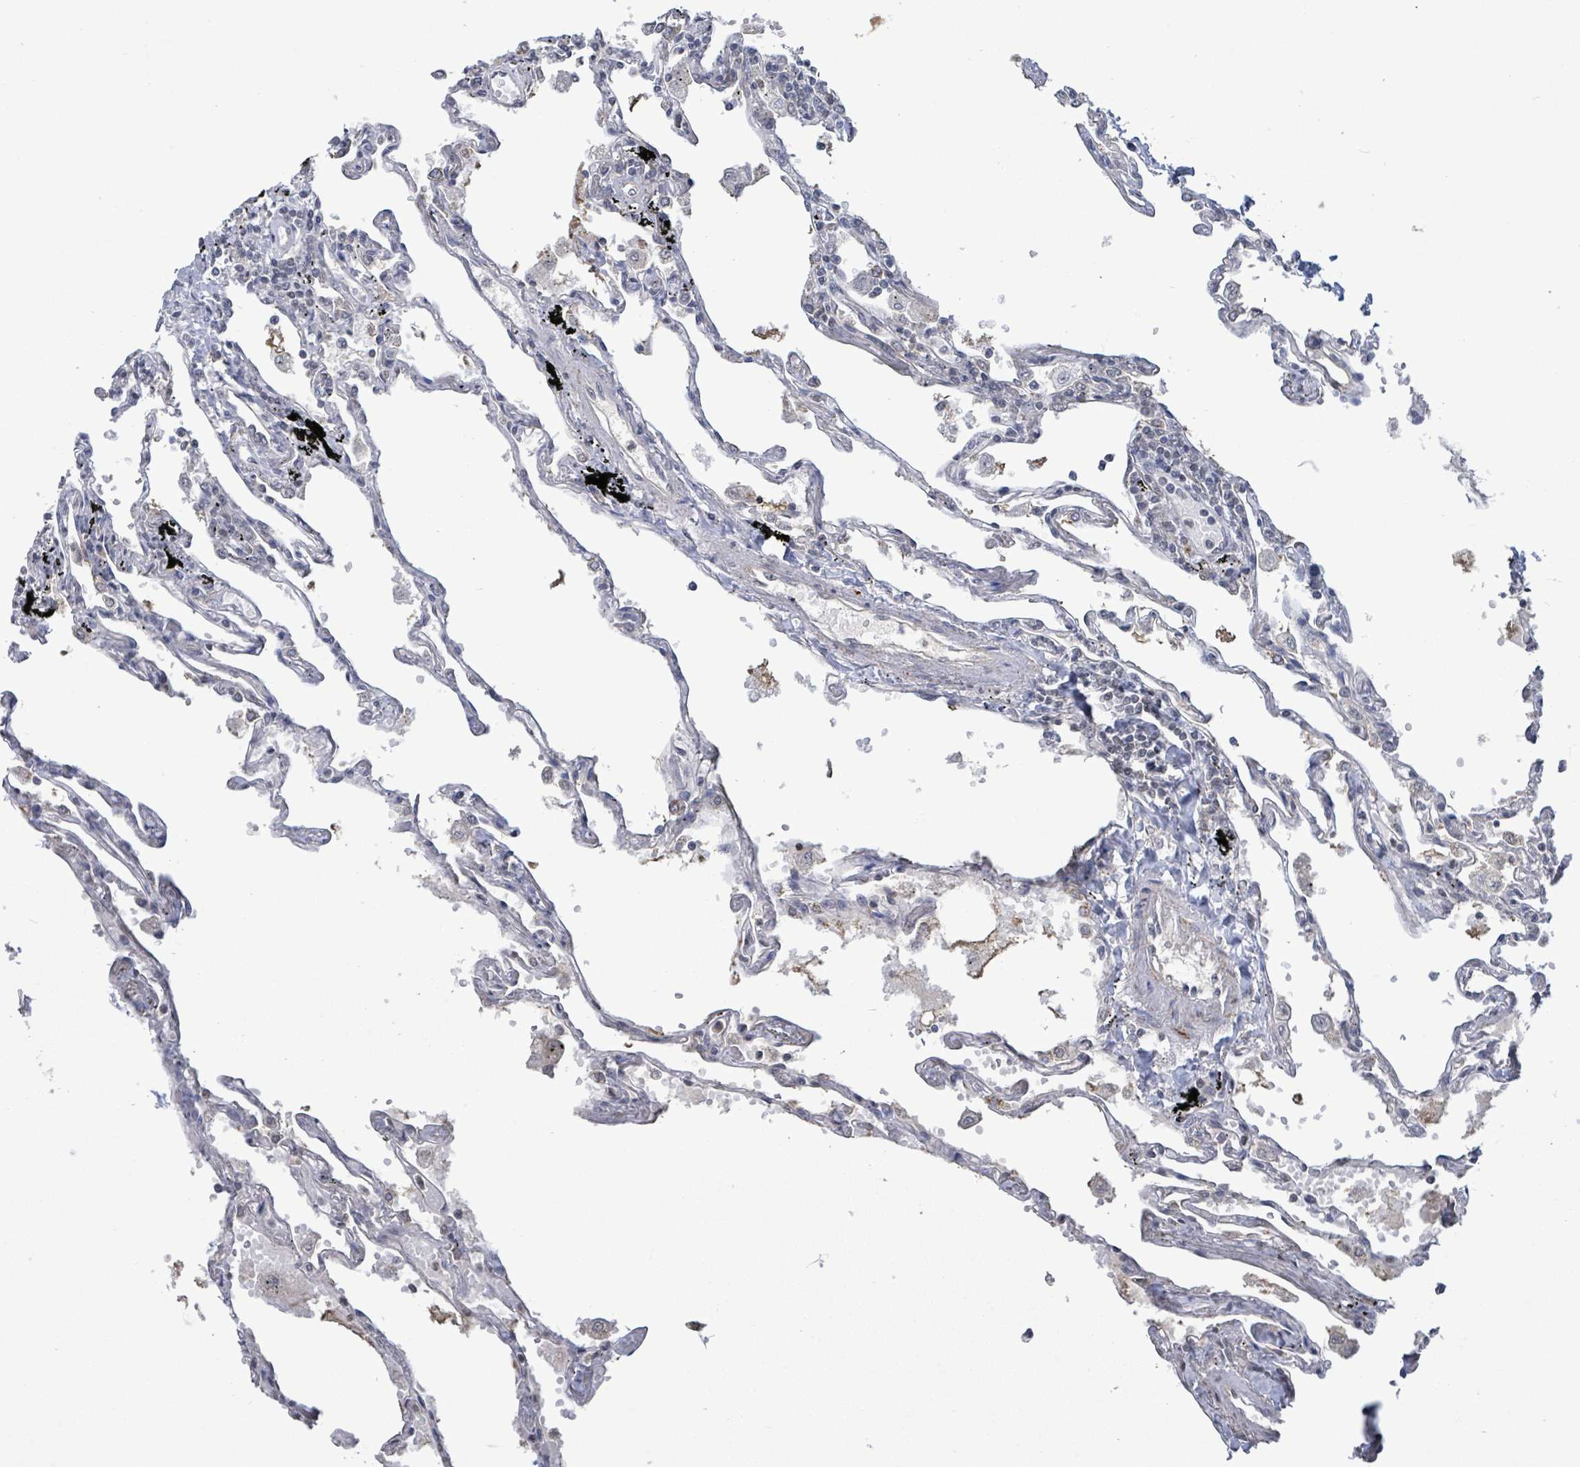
{"staining": {"intensity": "moderate", "quantity": "<25%", "location": "cytoplasmic/membranous"}, "tissue": "lung", "cell_type": "Alveolar cells", "image_type": "normal", "snomed": [{"axis": "morphology", "description": "Normal tissue, NOS"}, {"axis": "topography", "description": "Lung"}], "caption": "This photomicrograph shows immunohistochemistry (IHC) staining of unremarkable lung, with low moderate cytoplasmic/membranous staining in about <25% of alveolar cells.", "gene": "COQ10B", "patient": {"sex": "female", "age": 67}}